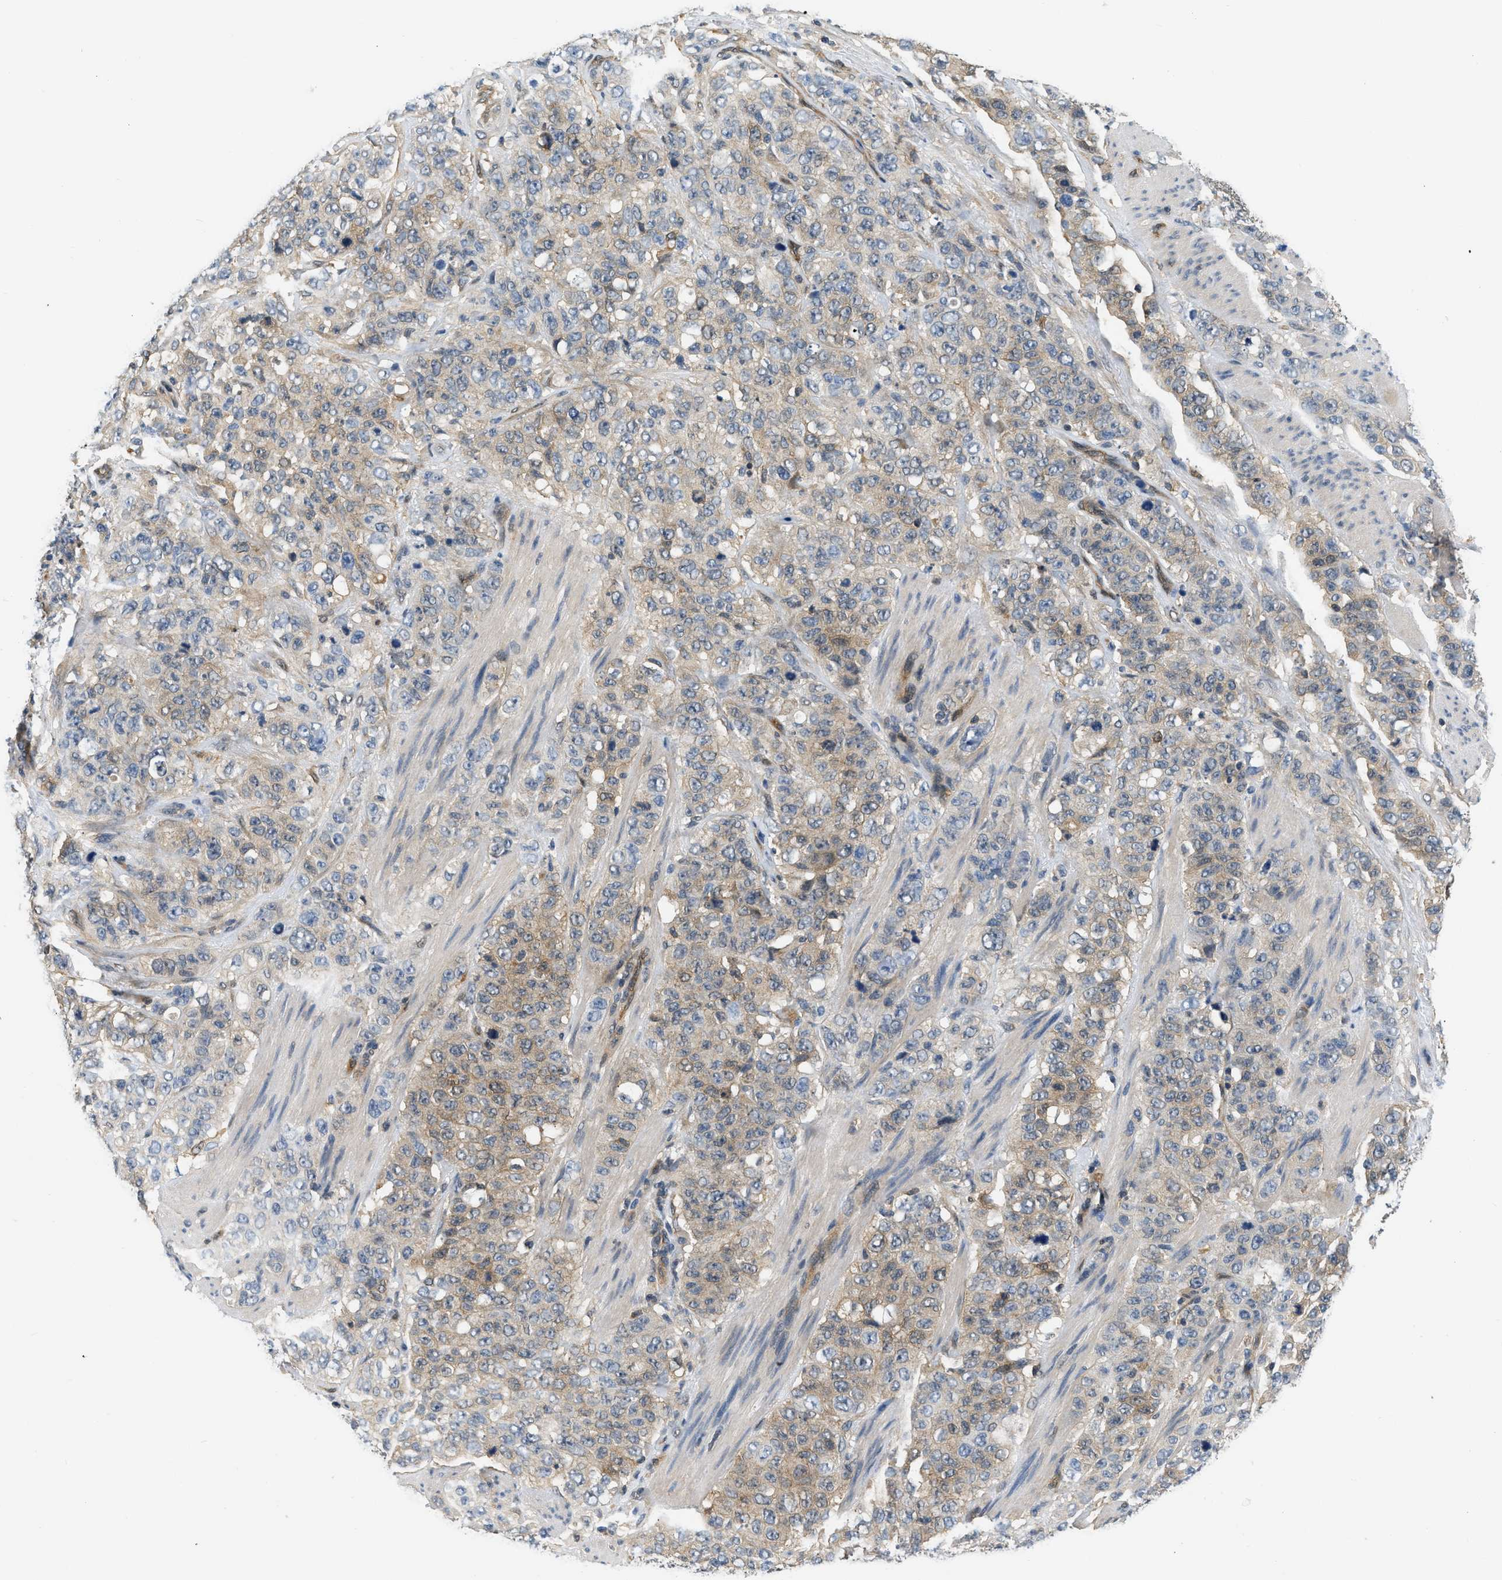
{"staining": {"intensity": "weak", "quantity": ">75%", "location": "cytoplasmic/membranous"}, "tissue": "stomach cancer", "cell_type": "Tumor cells", "image_type": "cancer", "snomed": [{"axis": "morphology", "description": "Adenocarcinoma, NOS"}, {"axis": "topography", "description": "Stomach"}], "caption": "Stomach cancer stained with a brown dye displays weak cytoplasmic/membranous positive expression in about >75% of tumor cells.", "gene": "EIF4EBP2", "patient": {"sex": "male", "age": 48}}